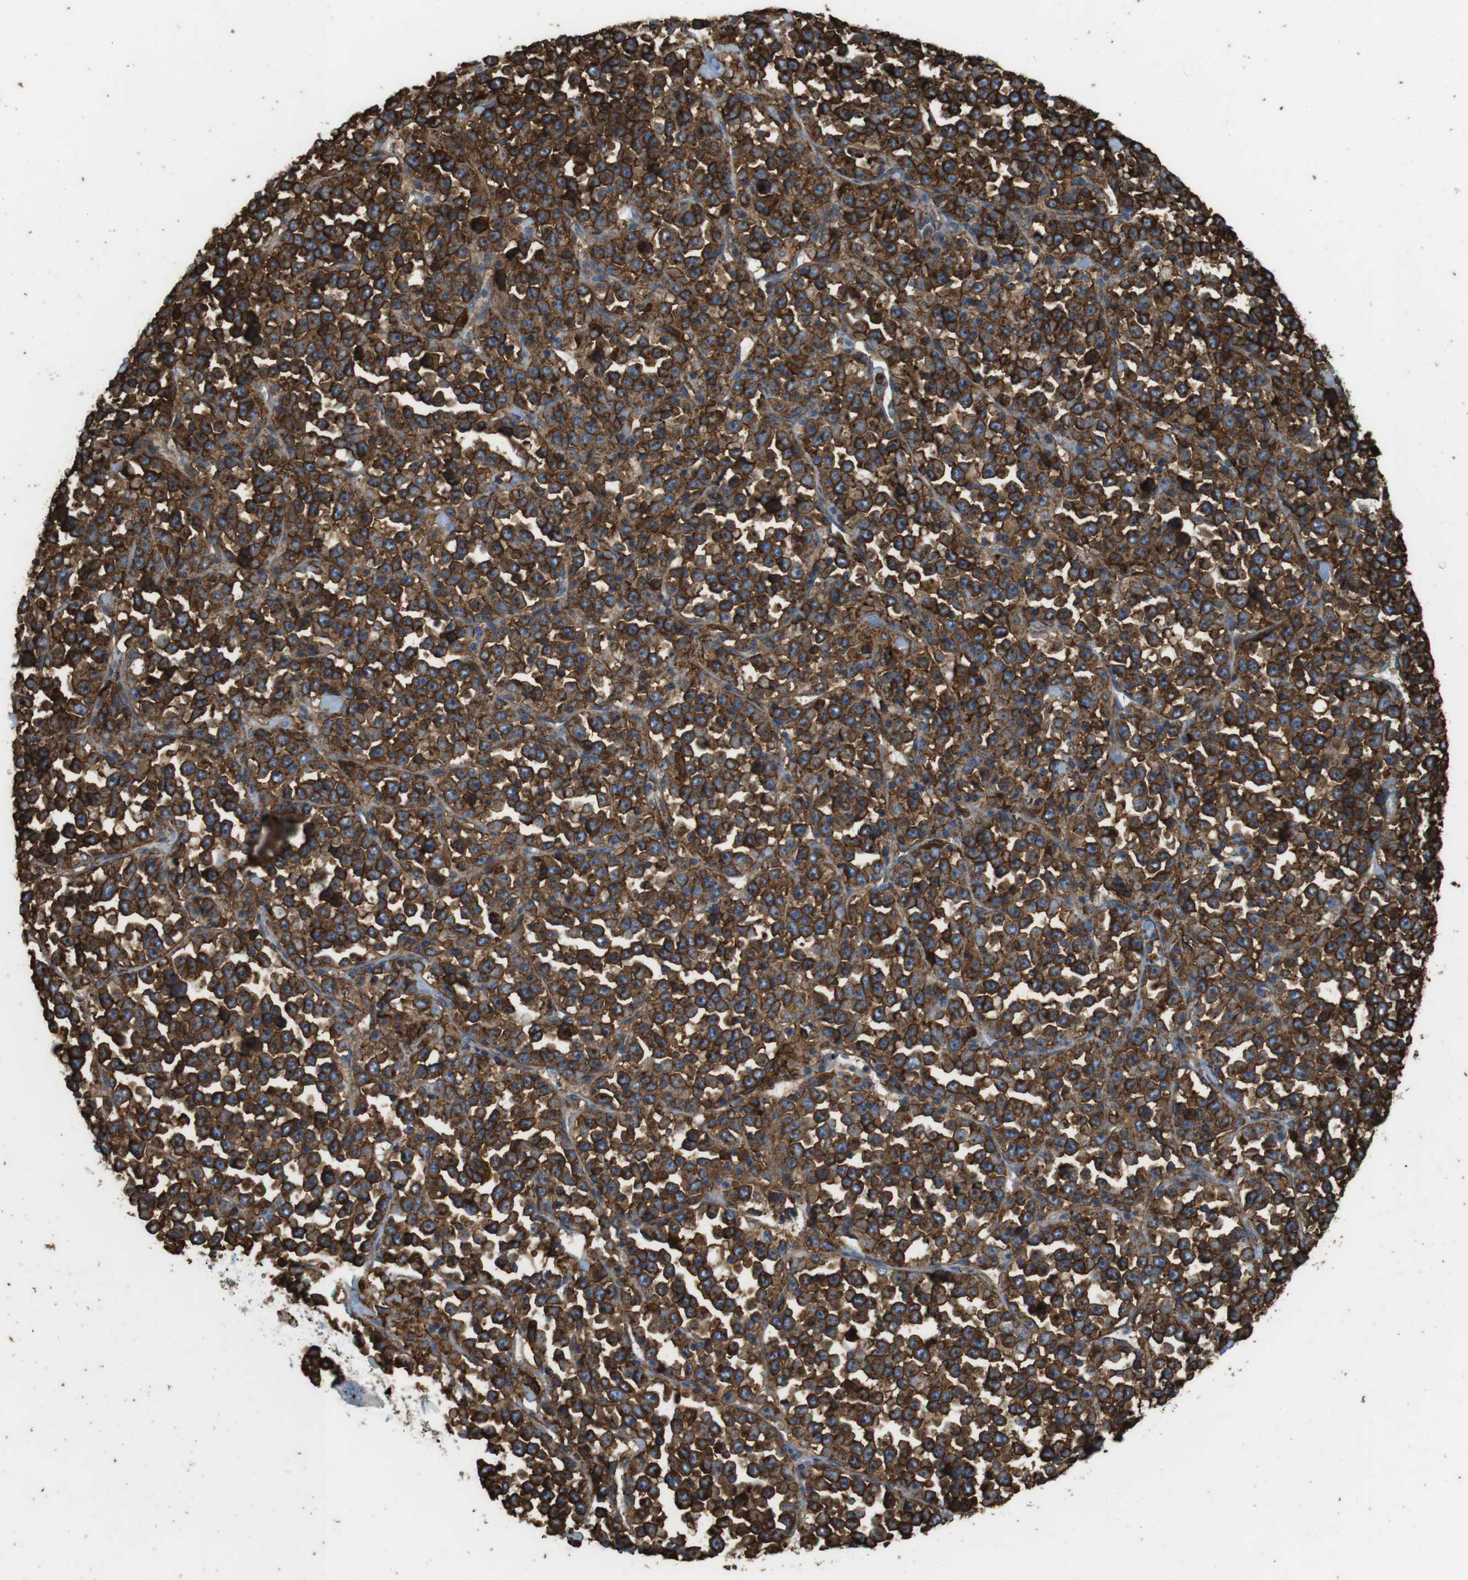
{"staining": {"intensity": "strong", "quantity": ">75%", "location": "cytoplasmic/membranous"}, "tissue": "stomach cancer", "cell_type": "Tumor cells", "image_type": "cancer", "snomed": [{"axis": "morphology", "description": "Normal tissue, NOS"}, {"axis": "morphology", "description": "Adenocarcinoma, NOS"}, {"axis": "topography", "description": "Stomach, upper"}, {"axis": "topography", "description": "Stomach"}], "caption": "Approximately >75% of tumor cells in stomach cancer demonstrate strong cytoplasmic/membranous protein staining as visualized by brown immunohistochemical staining.", "gene": "HLA-DRA", "patient": {"sex": "male", "age": 59}}